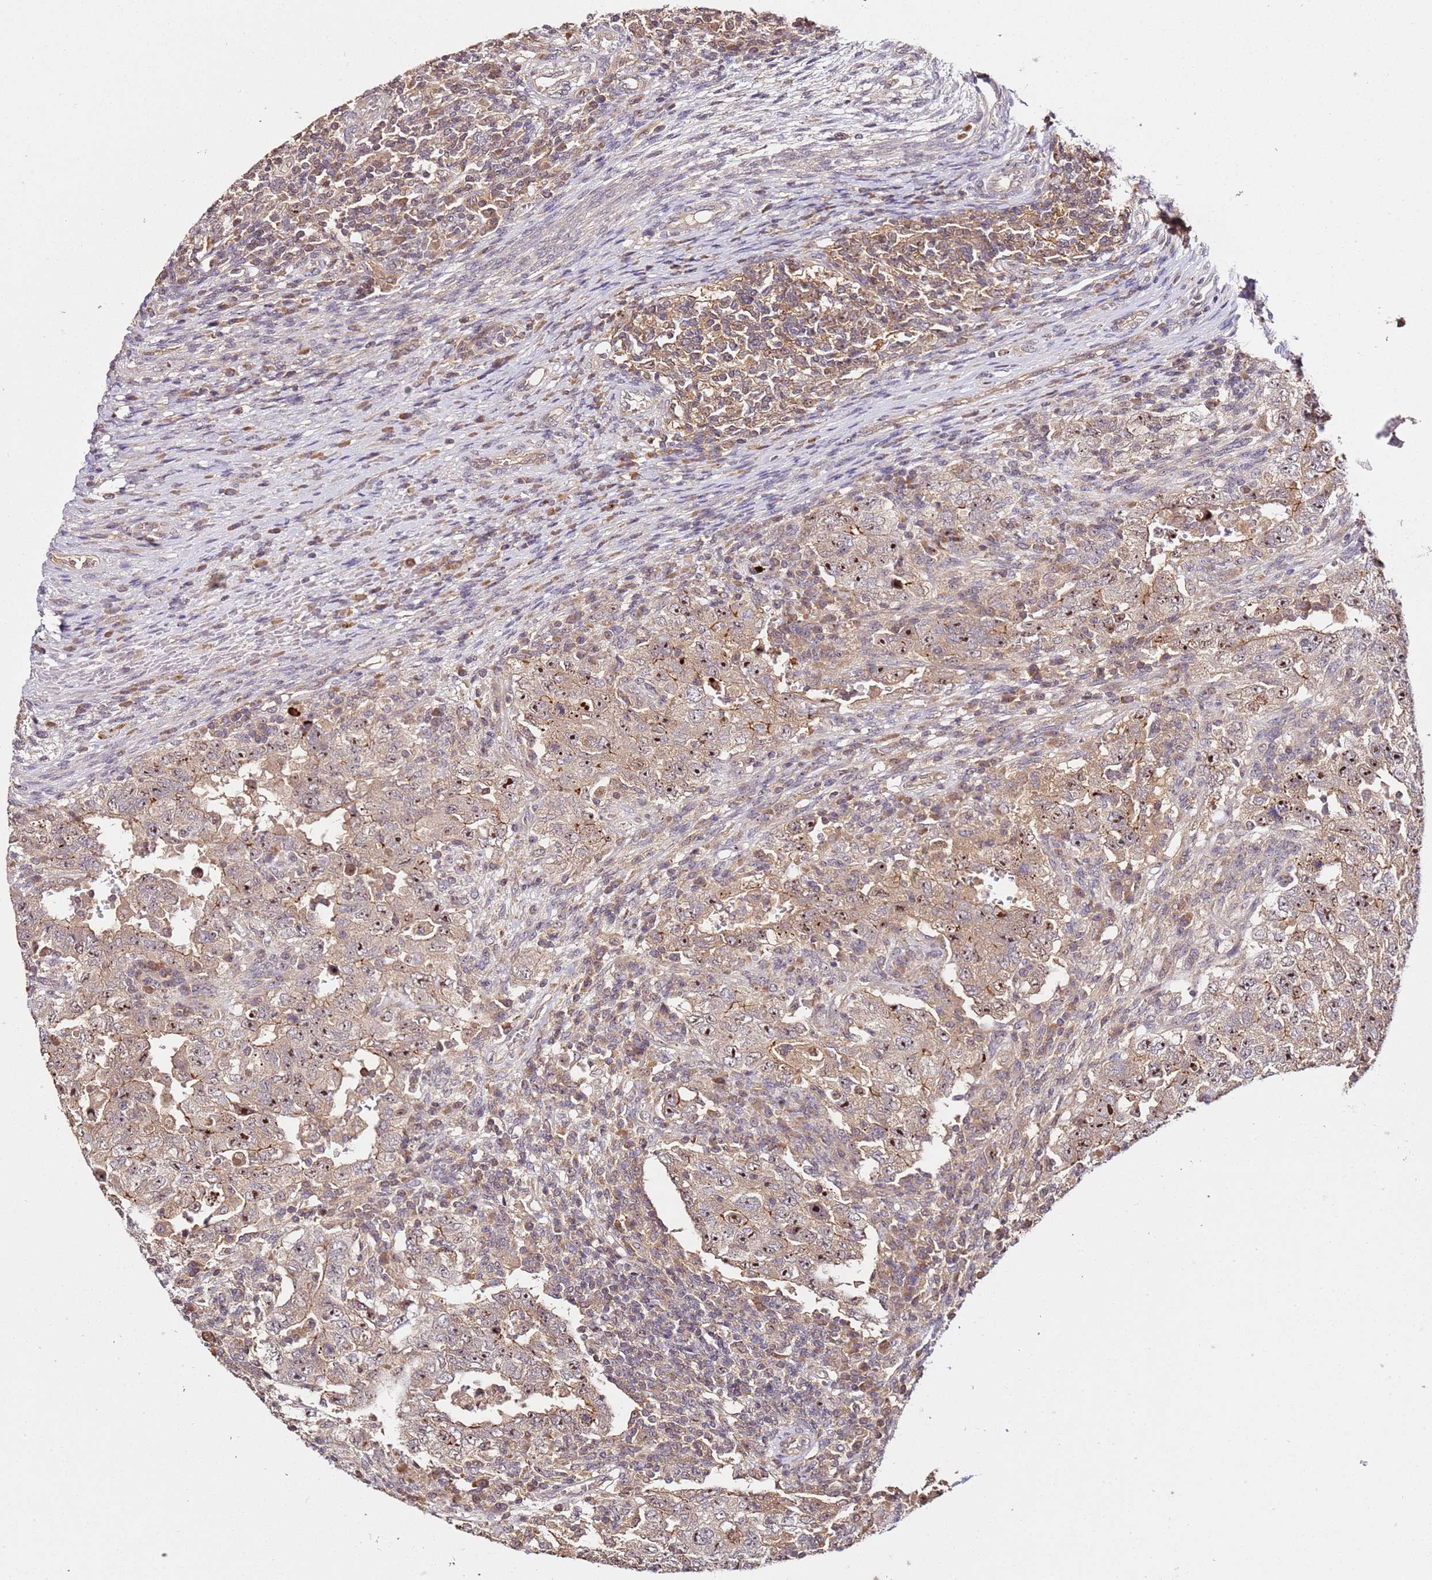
{"staining": {"intensity": "moderate", "quantity": ">75%", "location": "cytoplasmic/membranous,nuclear"}, "tissue": "testis cancer", "cell_type": "Tumor cells", "image_type": "cancer", "snomed": [{"axis": "morphology", "description": "Carcinoma, Embryonal, NOS"}, {"axis": "topography", "description": "Testis"}], "caption": "A high-resolution photomicrograph shows immunohistochemistry staining of testis cancer (embryonal carcinoma), which demonstrates moderate cytoplasmic/membranous and nuclear positivity in about >75% of tumor cells.", "gene": "DDX27", "patient": {"sex": "male", "age": 26}}